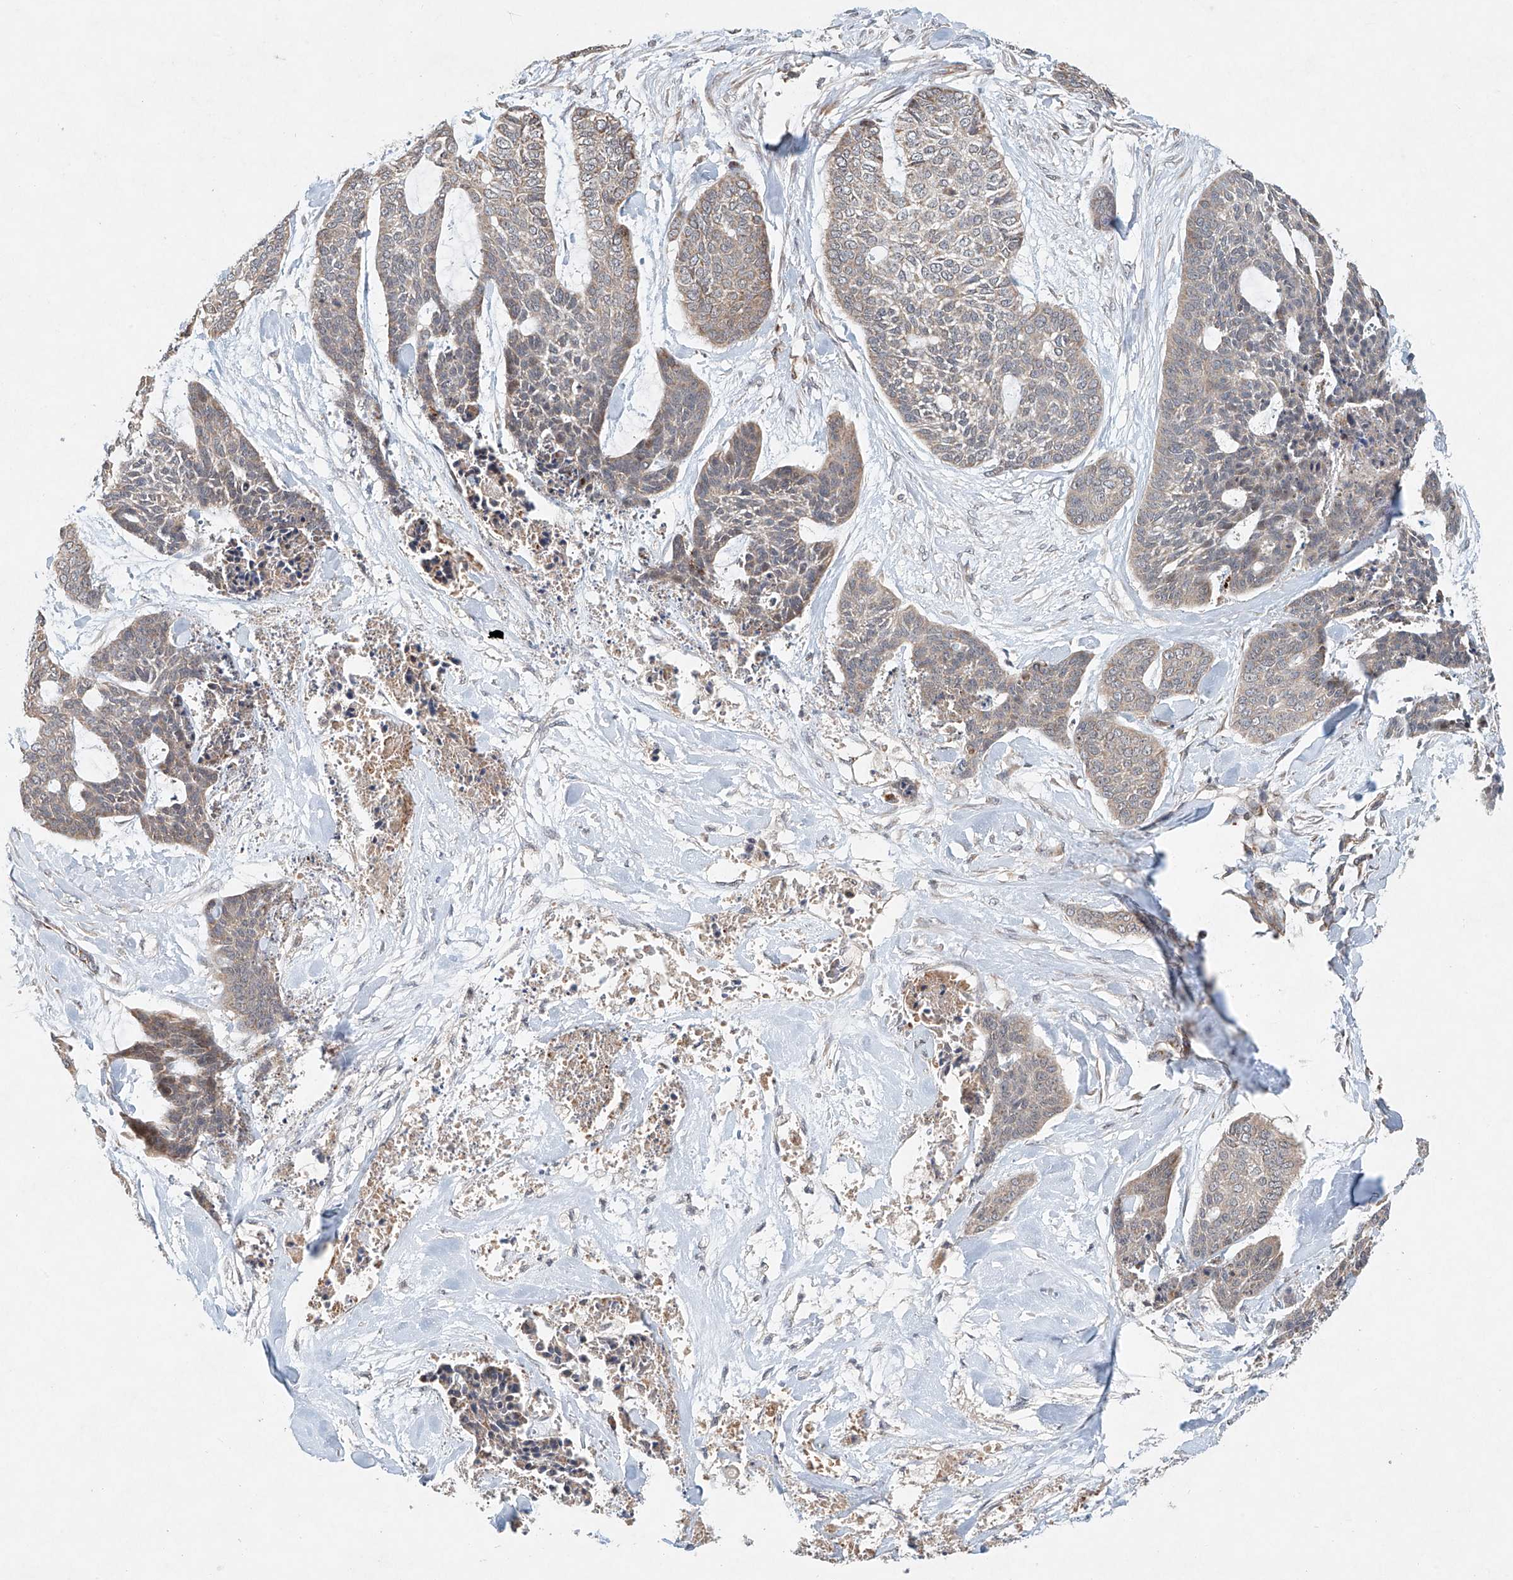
{"staining": {"intensity": "weak", "quantity": ">75%", "location": "cytoplasmic/membranous"}, "tissue": "skin cancer", "cell_type": "Tumor cells", "image_type": "cancer", "snomed": [{"axis": "morphology", "description": "Basal cell carcinoma"}, {"axis": "topography", "description": "Skin"}], "caption": "Immunohistochemistry image of neoplastic tissue: human skin basal cell carcinoma stained using IHC reveals low levels of weak protein expression localized specifically in the cytoplasmic/membranous of tumor cells, appearing as a cytoplasmic/membranous brown color.", "gene": "DCAF11", "patient": {"sex": "female", "age": 64}}